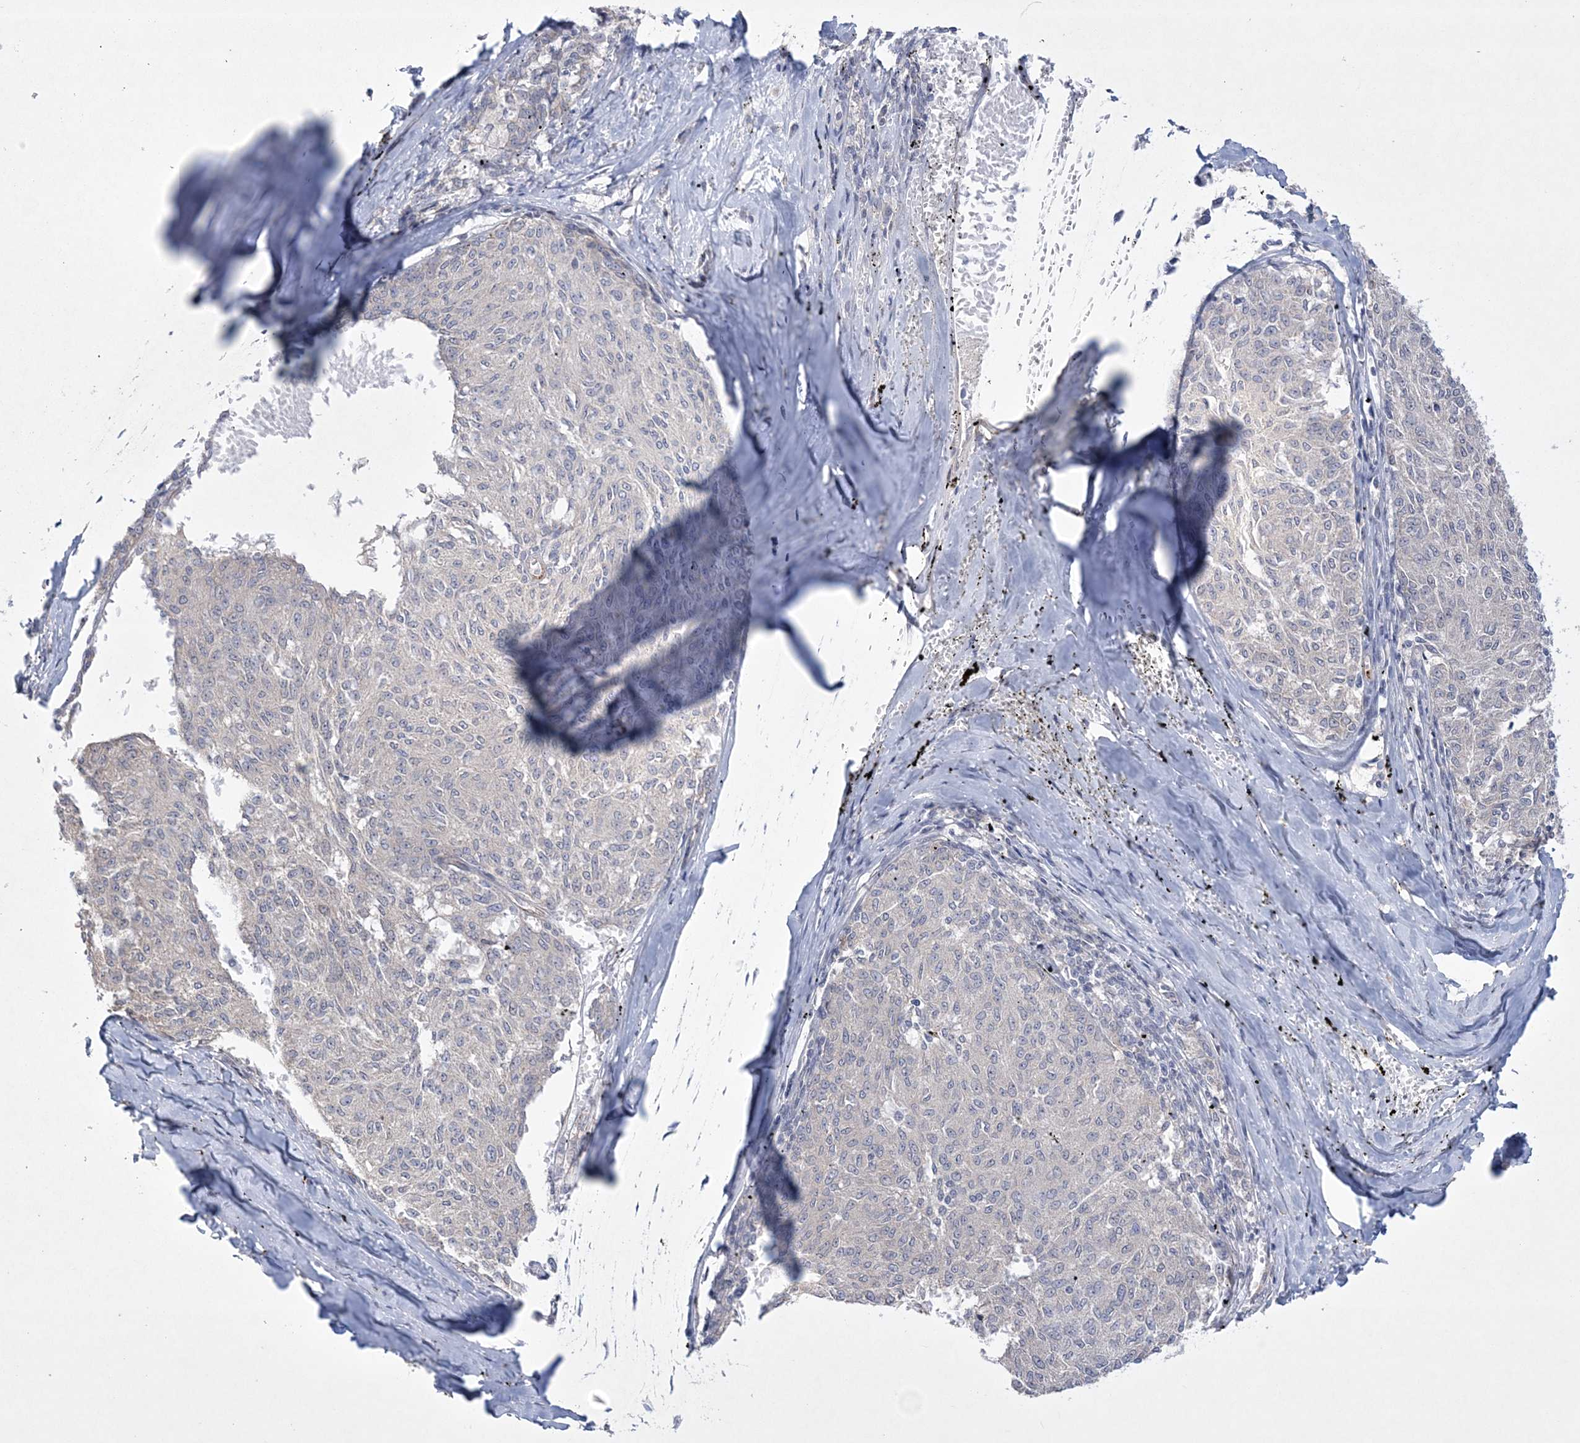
{"staining": {"intensity": "negative", "quantity": "none", "location": "none"}, "tissue": "melanoma", "cell_type": "Tumor cells", "image_type": "cancer", "snomed": [{"axis": "morphology", "description": "Malignant melanoma, NOS"}, {"axis": "topography", "description": "Skin"}], "caption": "This is an immunohistochemistry (IHC) photomicrograph of melanoma. There is no positivity in tumor cells.", "gene": "DPCD", "patient": {"sex": "female", "age": 72}}